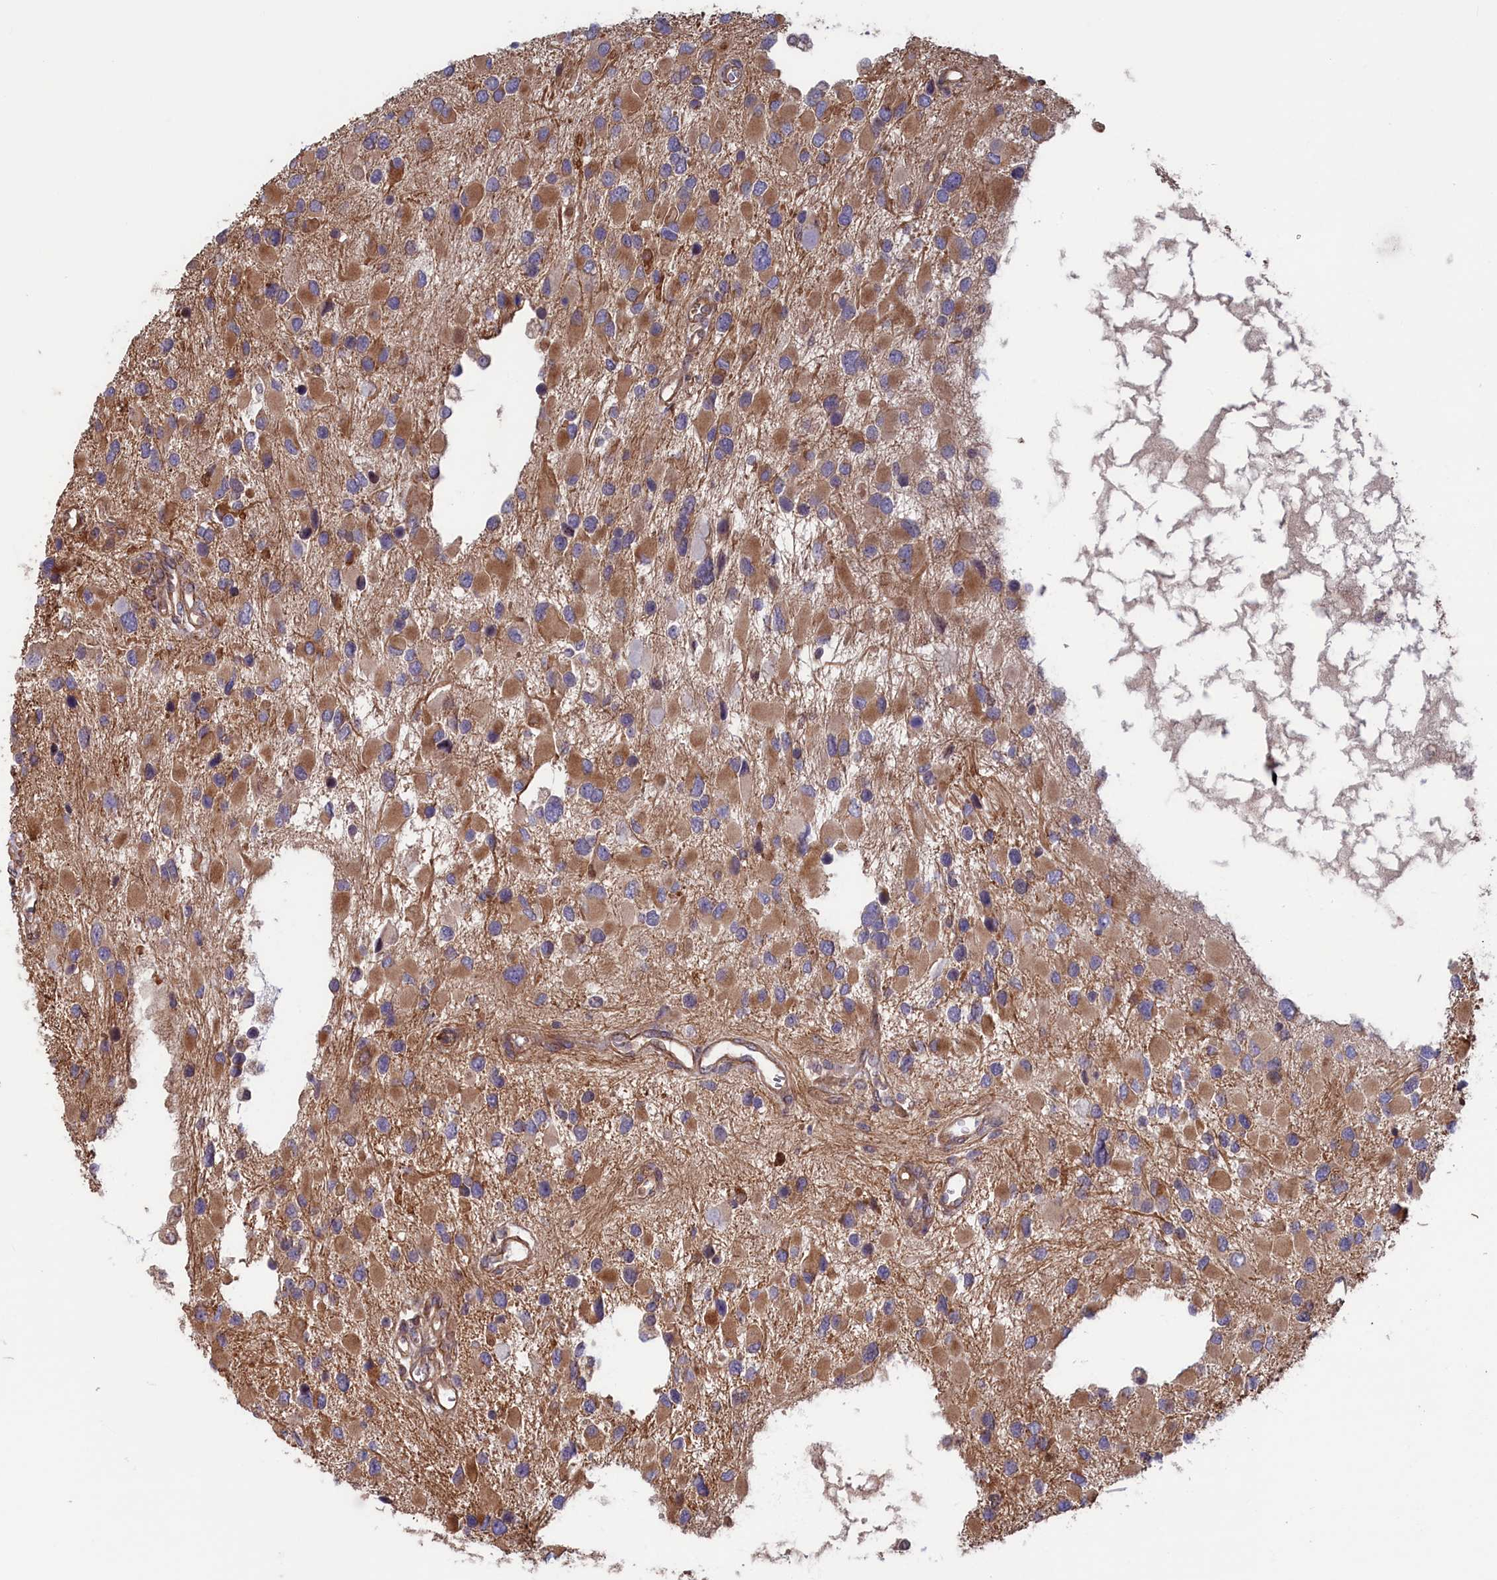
{"staining": {"intensity": "moderate", "quantity": "25%-75%", "location": "cytoplasmic/membranous"}, "tissue": "glioma", "cell_type": "Tumor cells", "image_type": "cancer", "snomed": [{"axis": "morphology", "description": "Glioma, malignant, High grade"}, {"axis": "topography", "description": "Brain"}], "caption": "This image reveals high-grade glioma (malignant) stained with immunohistochemistry to label a protein in brown. The cytoplasmic/membranous of tumor cells show moderate positivity for the protein. Nuclei are counter-stained blue.", "gene": "RILPL1", "patient": {"sex": "male", "age": 53}}